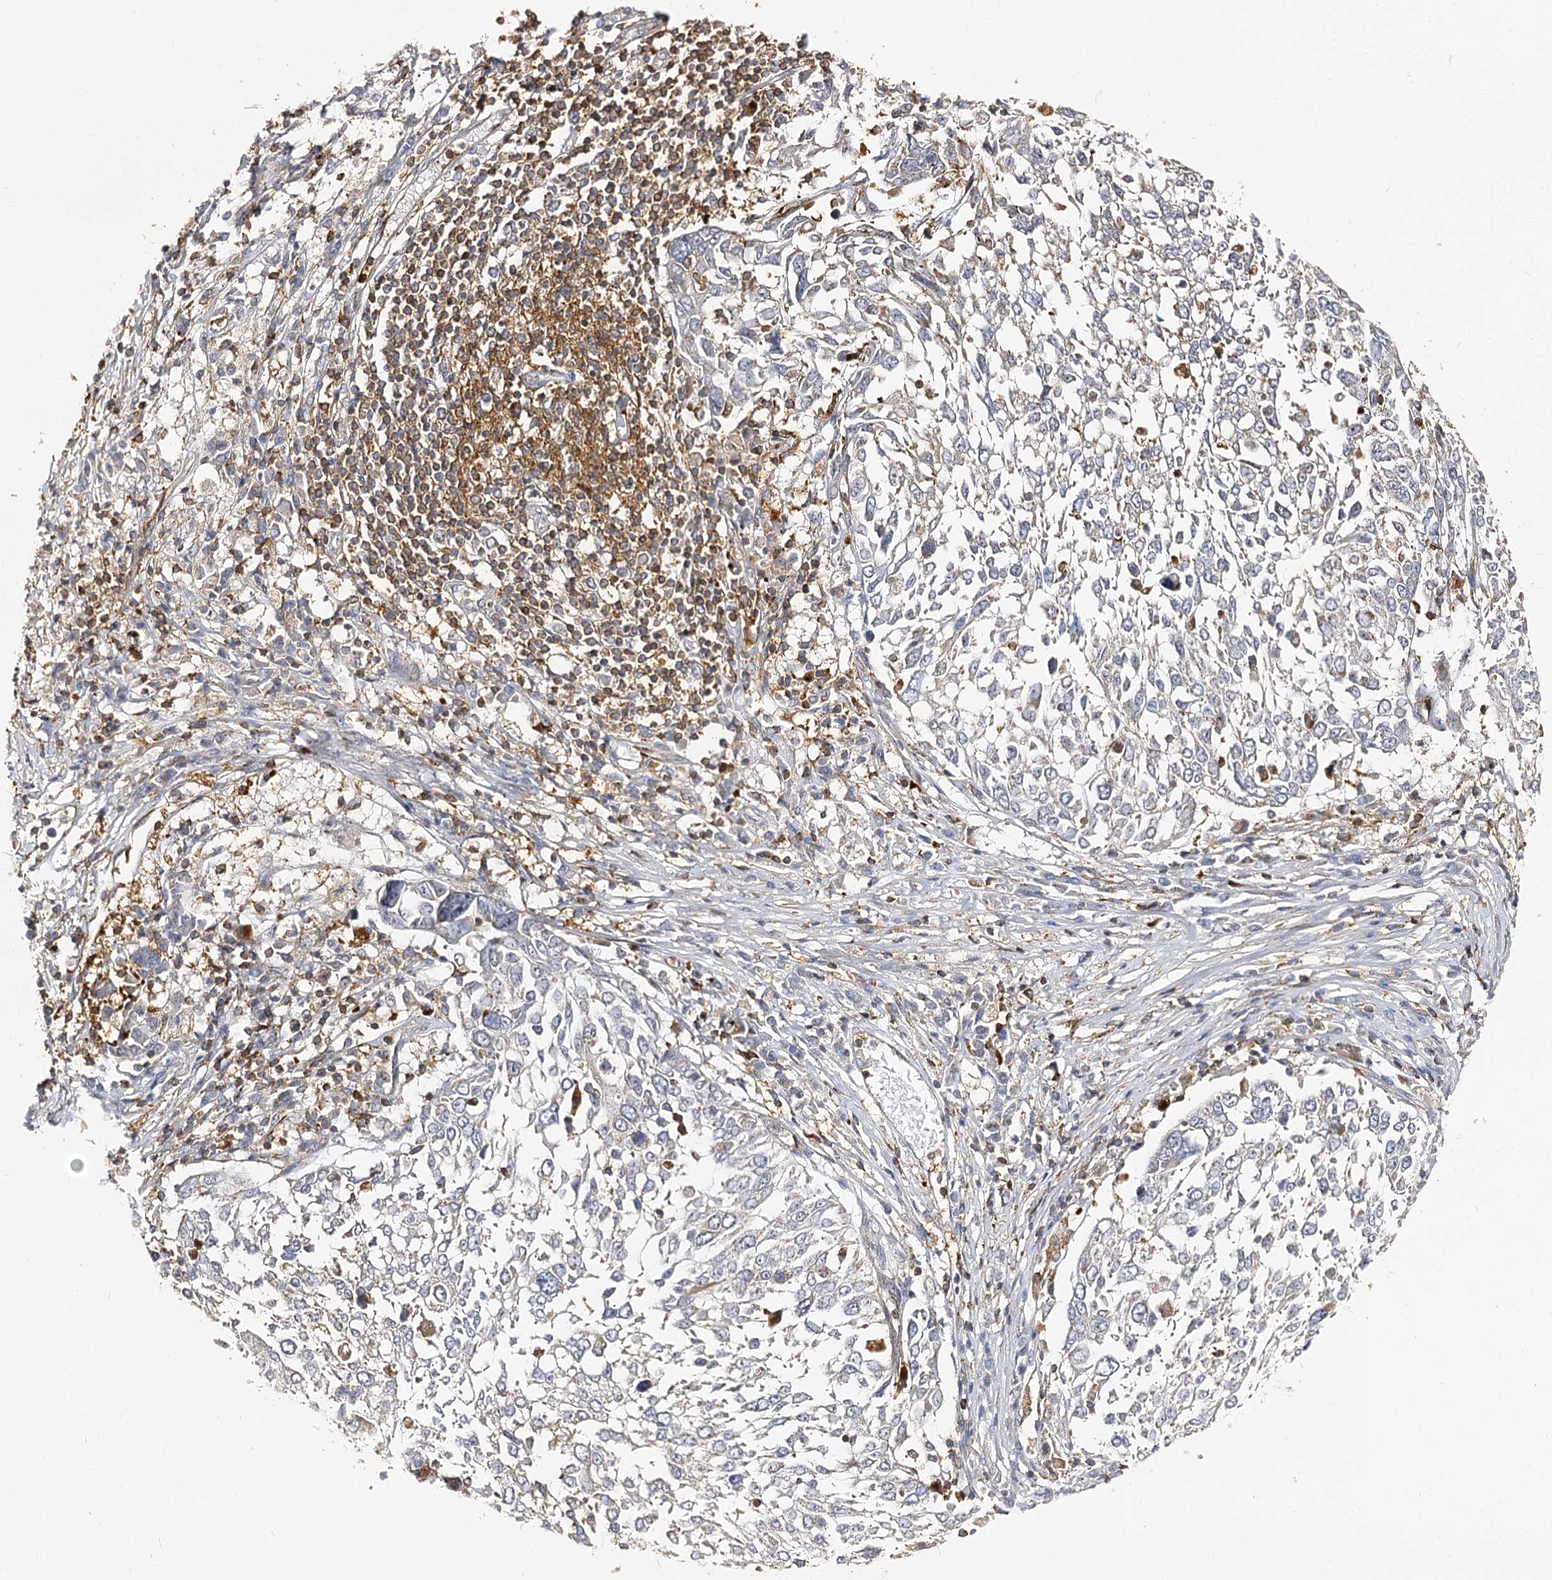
{"staining": {"intensity": "weak", "quantity": "<25%", "location": "cytoplasmic/membranous"}, "tissue": "lung cancer", "cell_type": "Tumor cells", "image_type": "cancer", "snomed": [{"axis": "morphology", "description": "Squamous cell carcinoma, NOS"}, {"axis": "topography", "description": "Lung"}], "caption": "Squamous cell carcinoma (lung) was stained to show a protein in brown. There is no significant staining in tumor cells.", "gene": "SEC24B", "patient": {"sex": "male", "age": 65}}